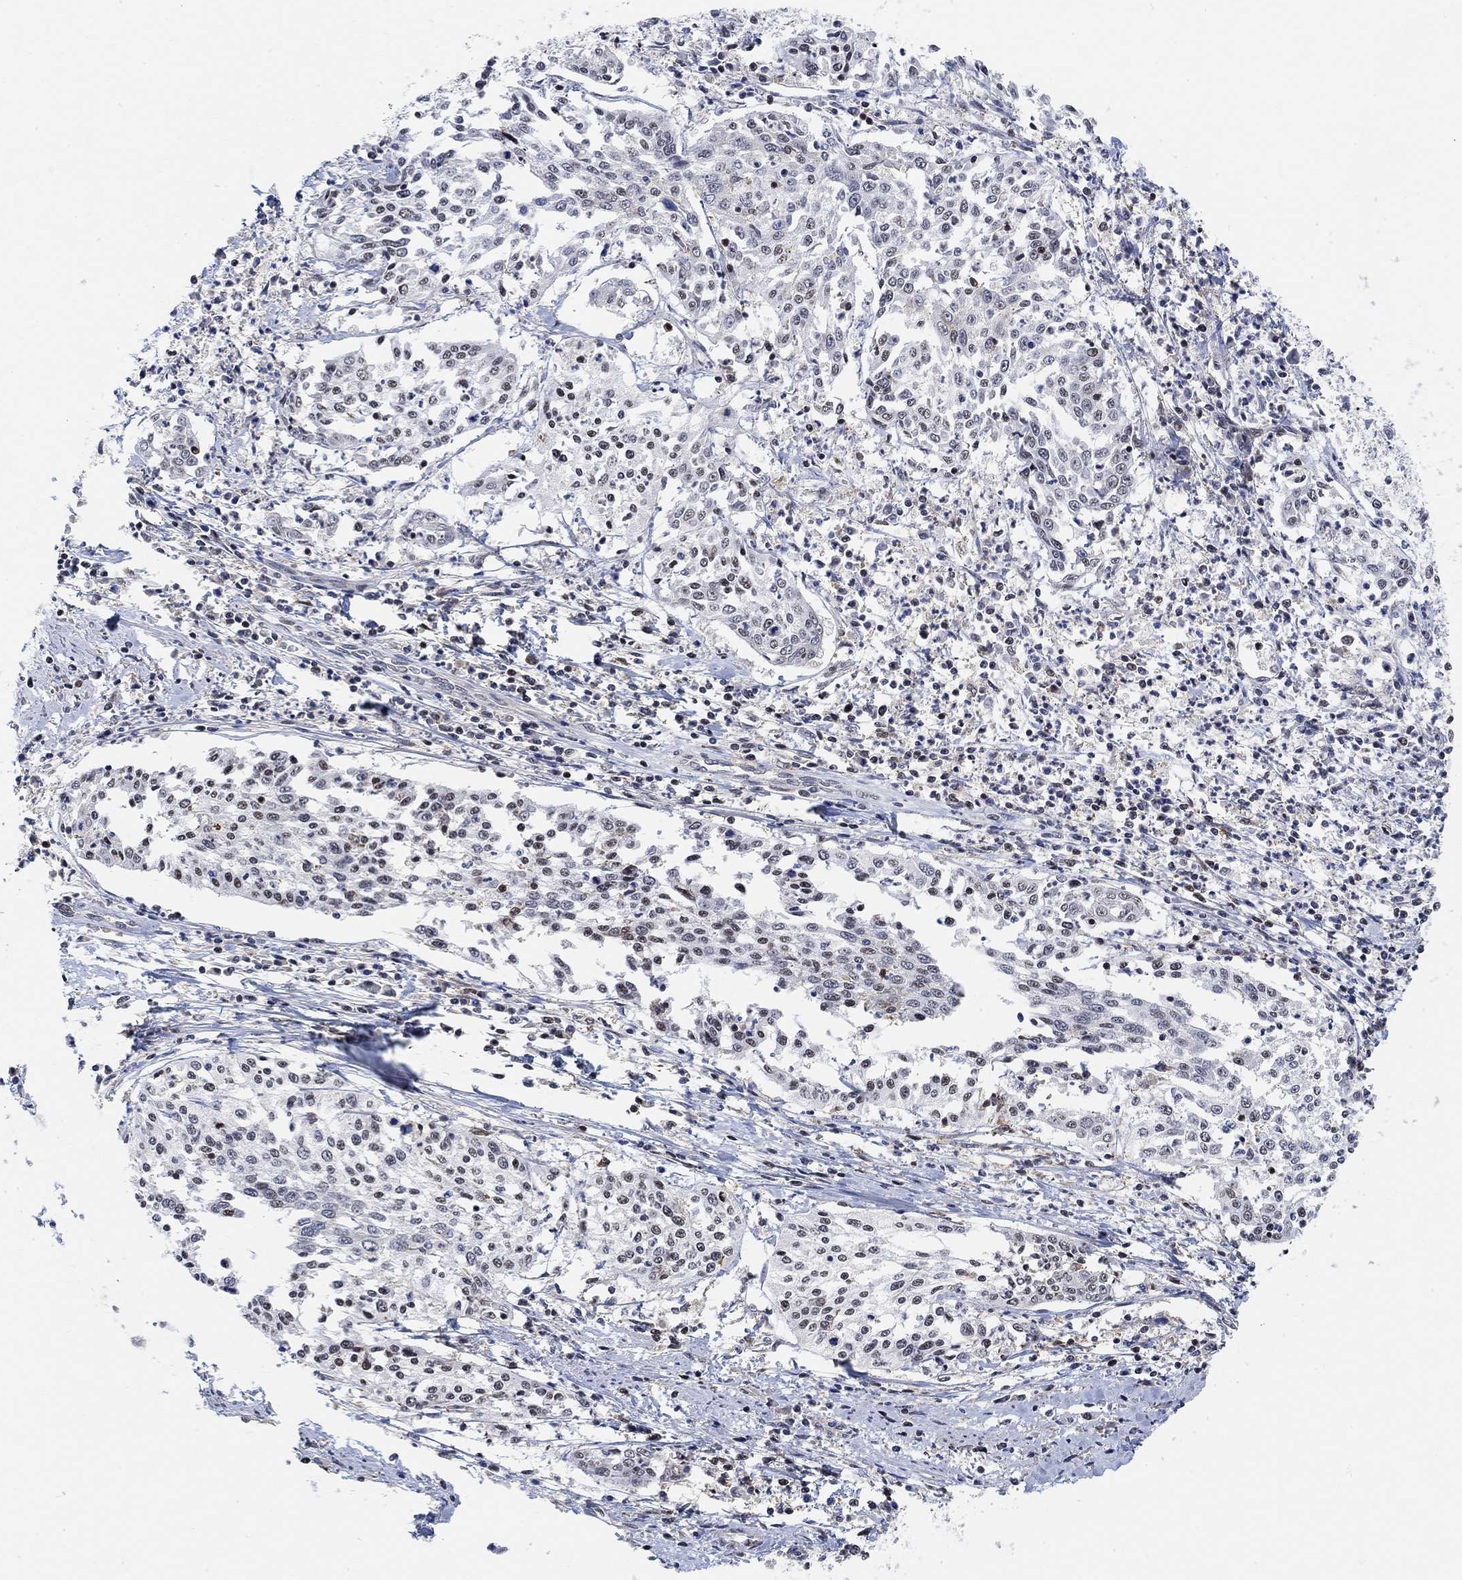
{"staining": {"intensity": "negative", "quantity": "none", "location": "none"}, "tissue": "cervical cancer", "cell_type": "Tumor cells", "image_type": "cancer", "snomed": [{"axis": "morphology", "description": "Squamous cell carcinoma, NOS"}, {"axis": "topography", "description": "Cervix"}], "caption": "Cervical squamous cell carcinoma stained for a protein using IHC demonstrates no expression tumor cells.", "gene": "PWWP2B", "patient": {"sex": "female", "age": 41}}